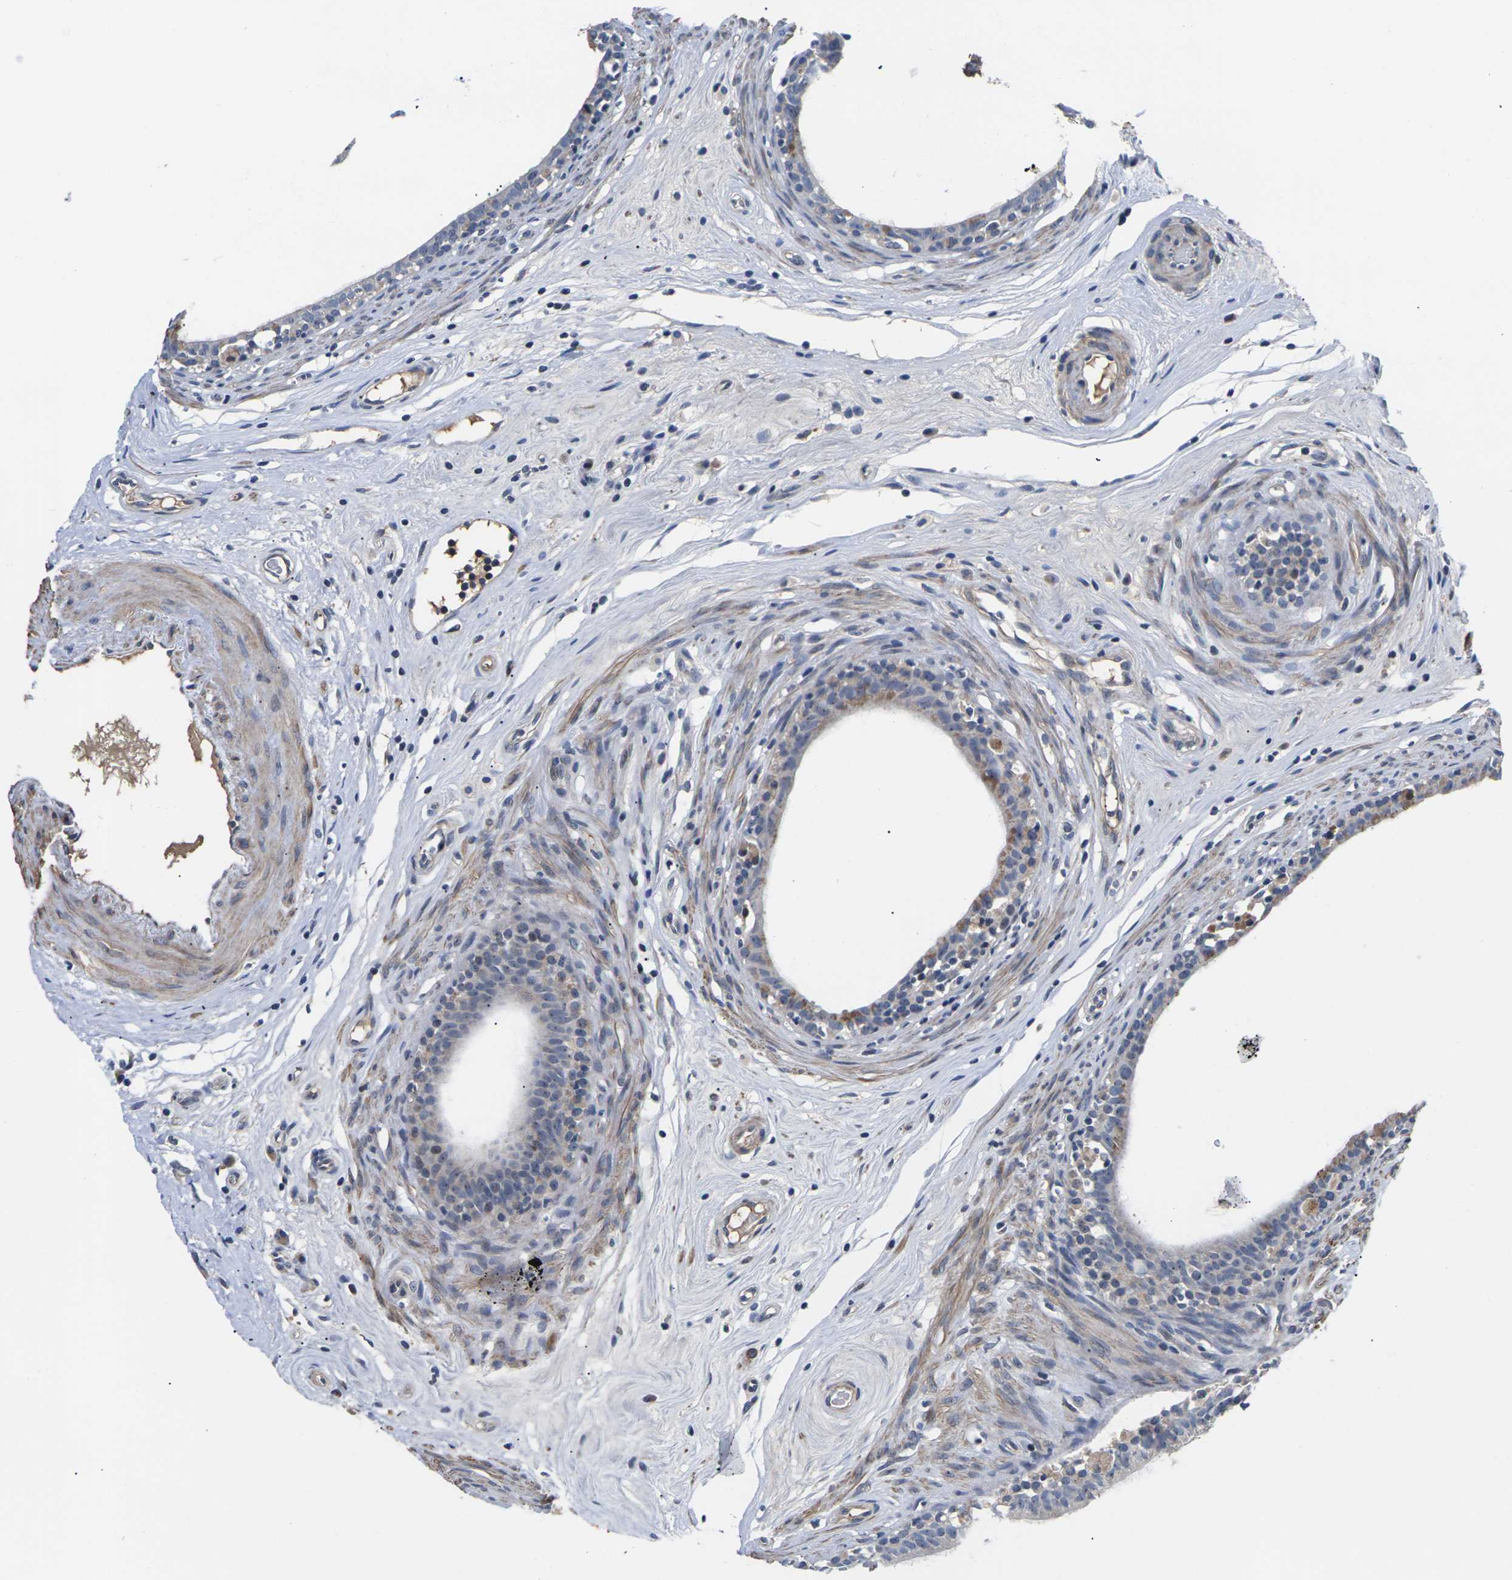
{"staining": {"intensity": "weak", "quantity": "<25%", "location": "cytoplasmic/membranous"}, "tissue": "epididymis", "cell_type": "Glandular cells", "image_type": "normal", "snomed": [{"axis": "morphology", "description": "Normal tissue, NOS"}, {"axis": "morphology", "description": "Inflammation, NOS"}, {"axis": "topography", "description": "Epididymis"}], "caption": "A high-resolution image shows immunohistochemistry (IHC) staining of unremarkable epididymis, which displays no significant expression in glandular cells.", "gene": "ST6GAL2", "patient": {"sex": "male", "age": 84}}